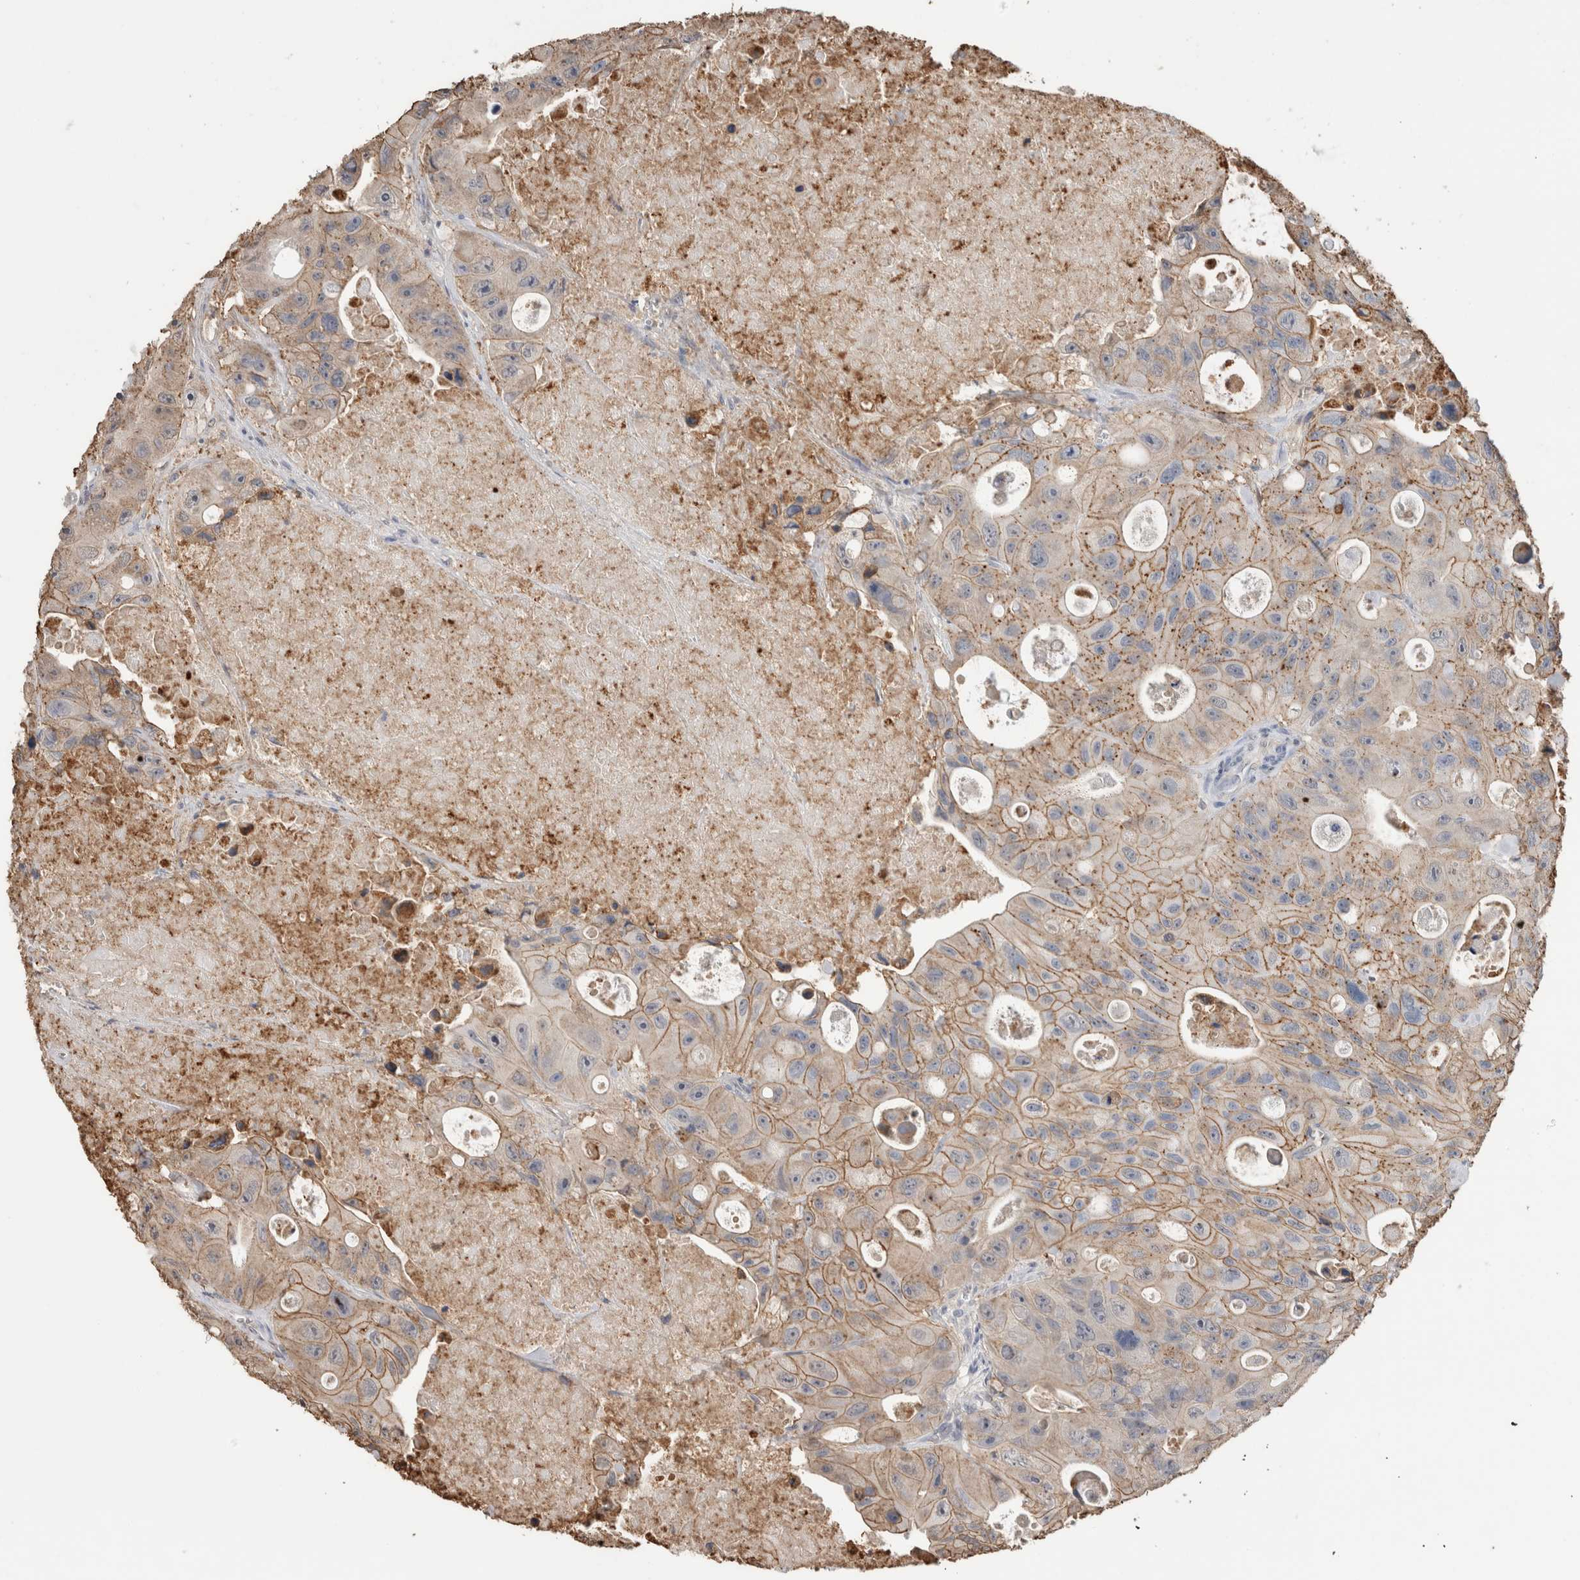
{"staining": {"intensity": "moderate", "quantity": ">75%", "location": "cytoplasmic/membranous"}, "tissue": "colorectal cancer", "cell_type": "Tumor cells", "image_type": "cancer", "snomed": [{"axis": "morphology", "description": "Adenocarcinoma, NOS"}, {"axis": "topography", "description": "Colon"}], "caption": "Protein expression analysis of human colorectal adenocarcinoma reveals moderate cytoplasmic/membranous staining in about >75% of tumor cells. Immunohistochemistry stains the protein of interest in brown and the nuclei are stained blue.", "gene": "S100A10", "patient": {"sex": "female", "age": 46}}